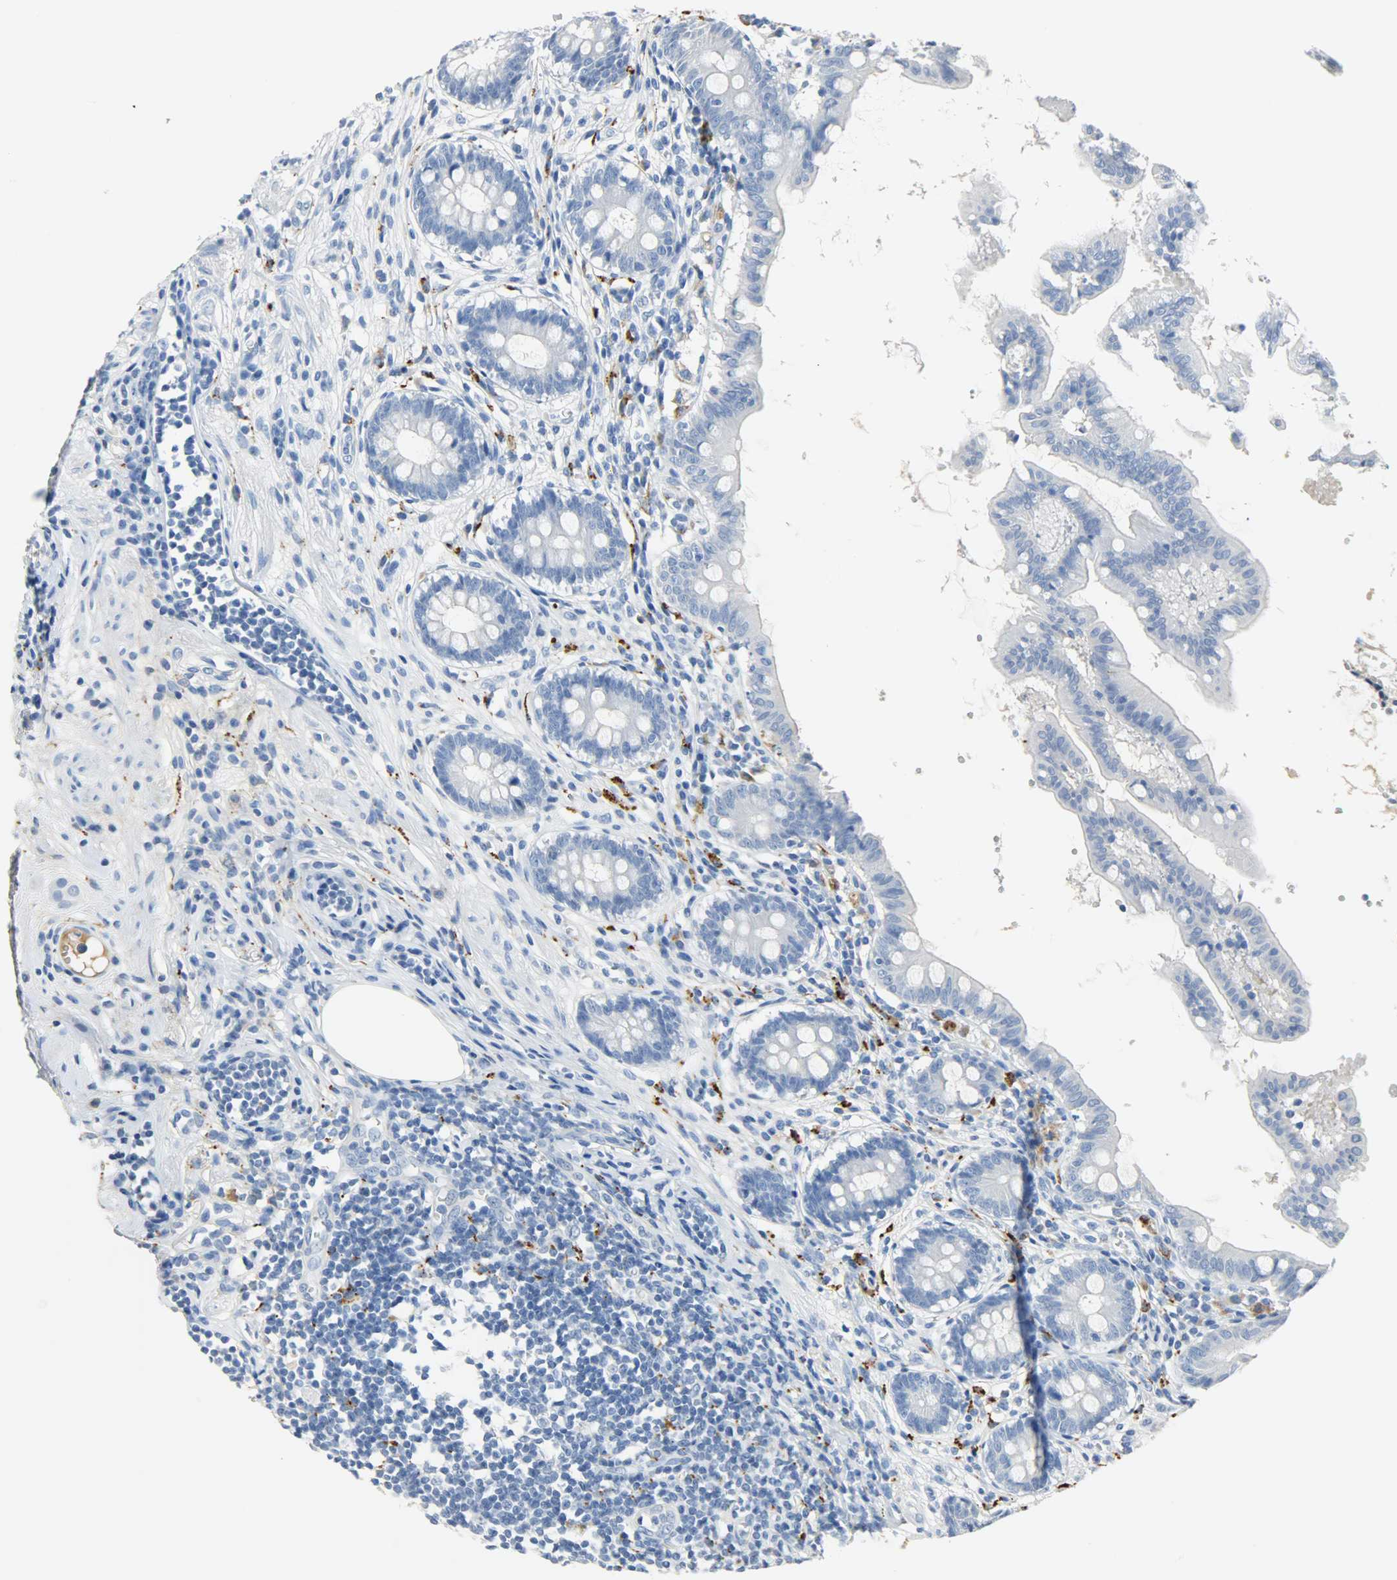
{"staining": {"intensity": "negative", "quantity": "none", "location": "none"}, "tissue": "appendix", "cell_type": "Glandular cells", "image_type": "normal", "snomed": [{"axis": "morphology", "description": "Normal tissue, NOS"}, {"axis": "topography", "description": "Appendix"}], "caption": "The micrograph demonstrates no staining of glandular cells in normal appendix. The staining is performed using DAB brown chromogen with nuclei counter-stained in using hematoxylin.", "gene": "CRP", "patient": {"sex": "female", "age": 50}}